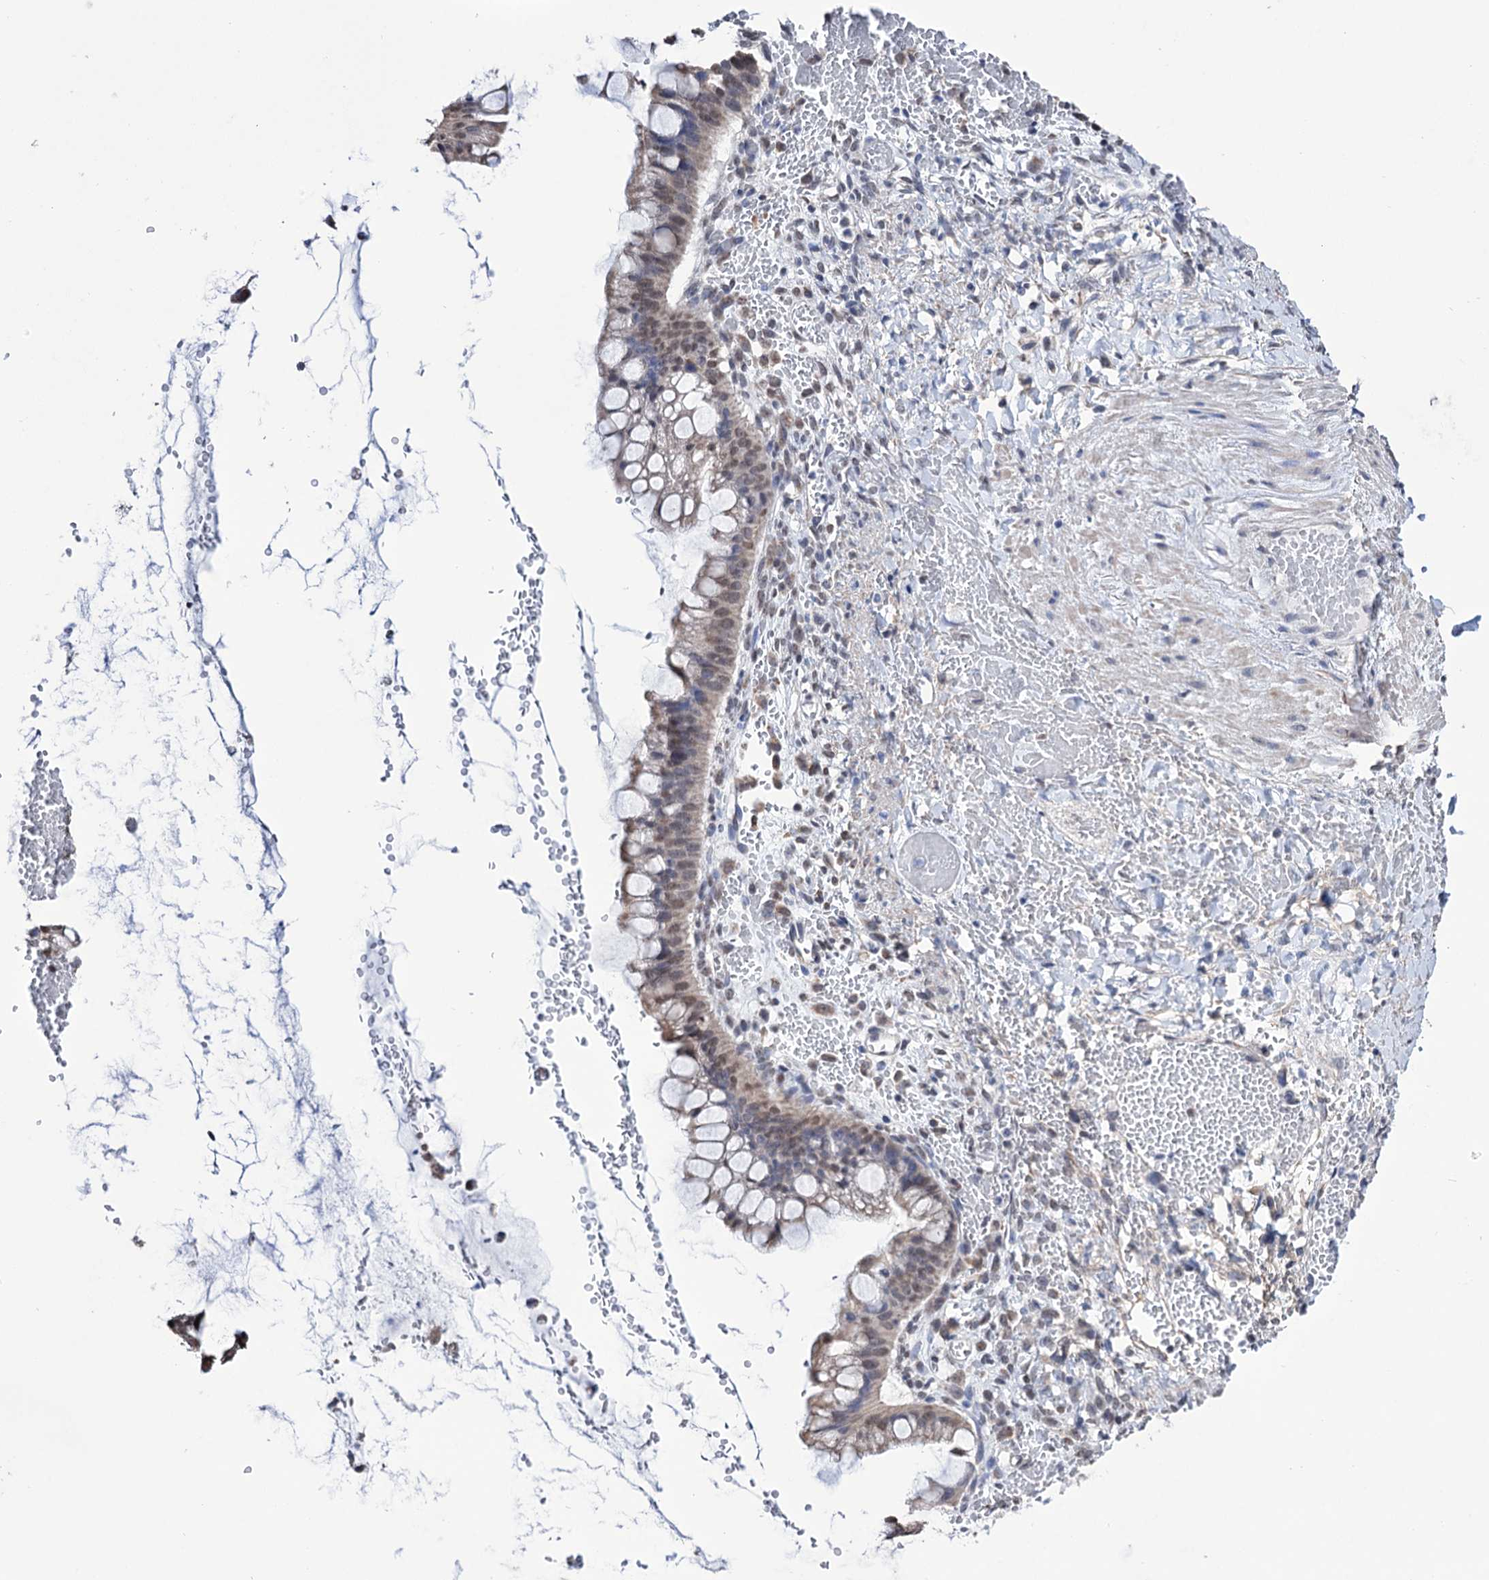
{"staining": {"intensity": "weak", "quantity": "25%-75%", "location": "nuclear"}, "tissue": "ovarian cancer", "cell_type": "Tumor cells", "image_type": "cancer", "snomed": [{"axis": "morphology", "description": "Cystadenocarcinoma, mucinous, NOS"}, {"axis": "topography", "description": "Ovary"}], "caption": "There is low levels of weak nuclear staining in tumor cells of mucinous cystadenocarcinoma (ovarian), as demonstrated by immunohistochemical staining (brown color).", "gene": "ABHD10", "patient": {"sex": "female", "age": 73}}